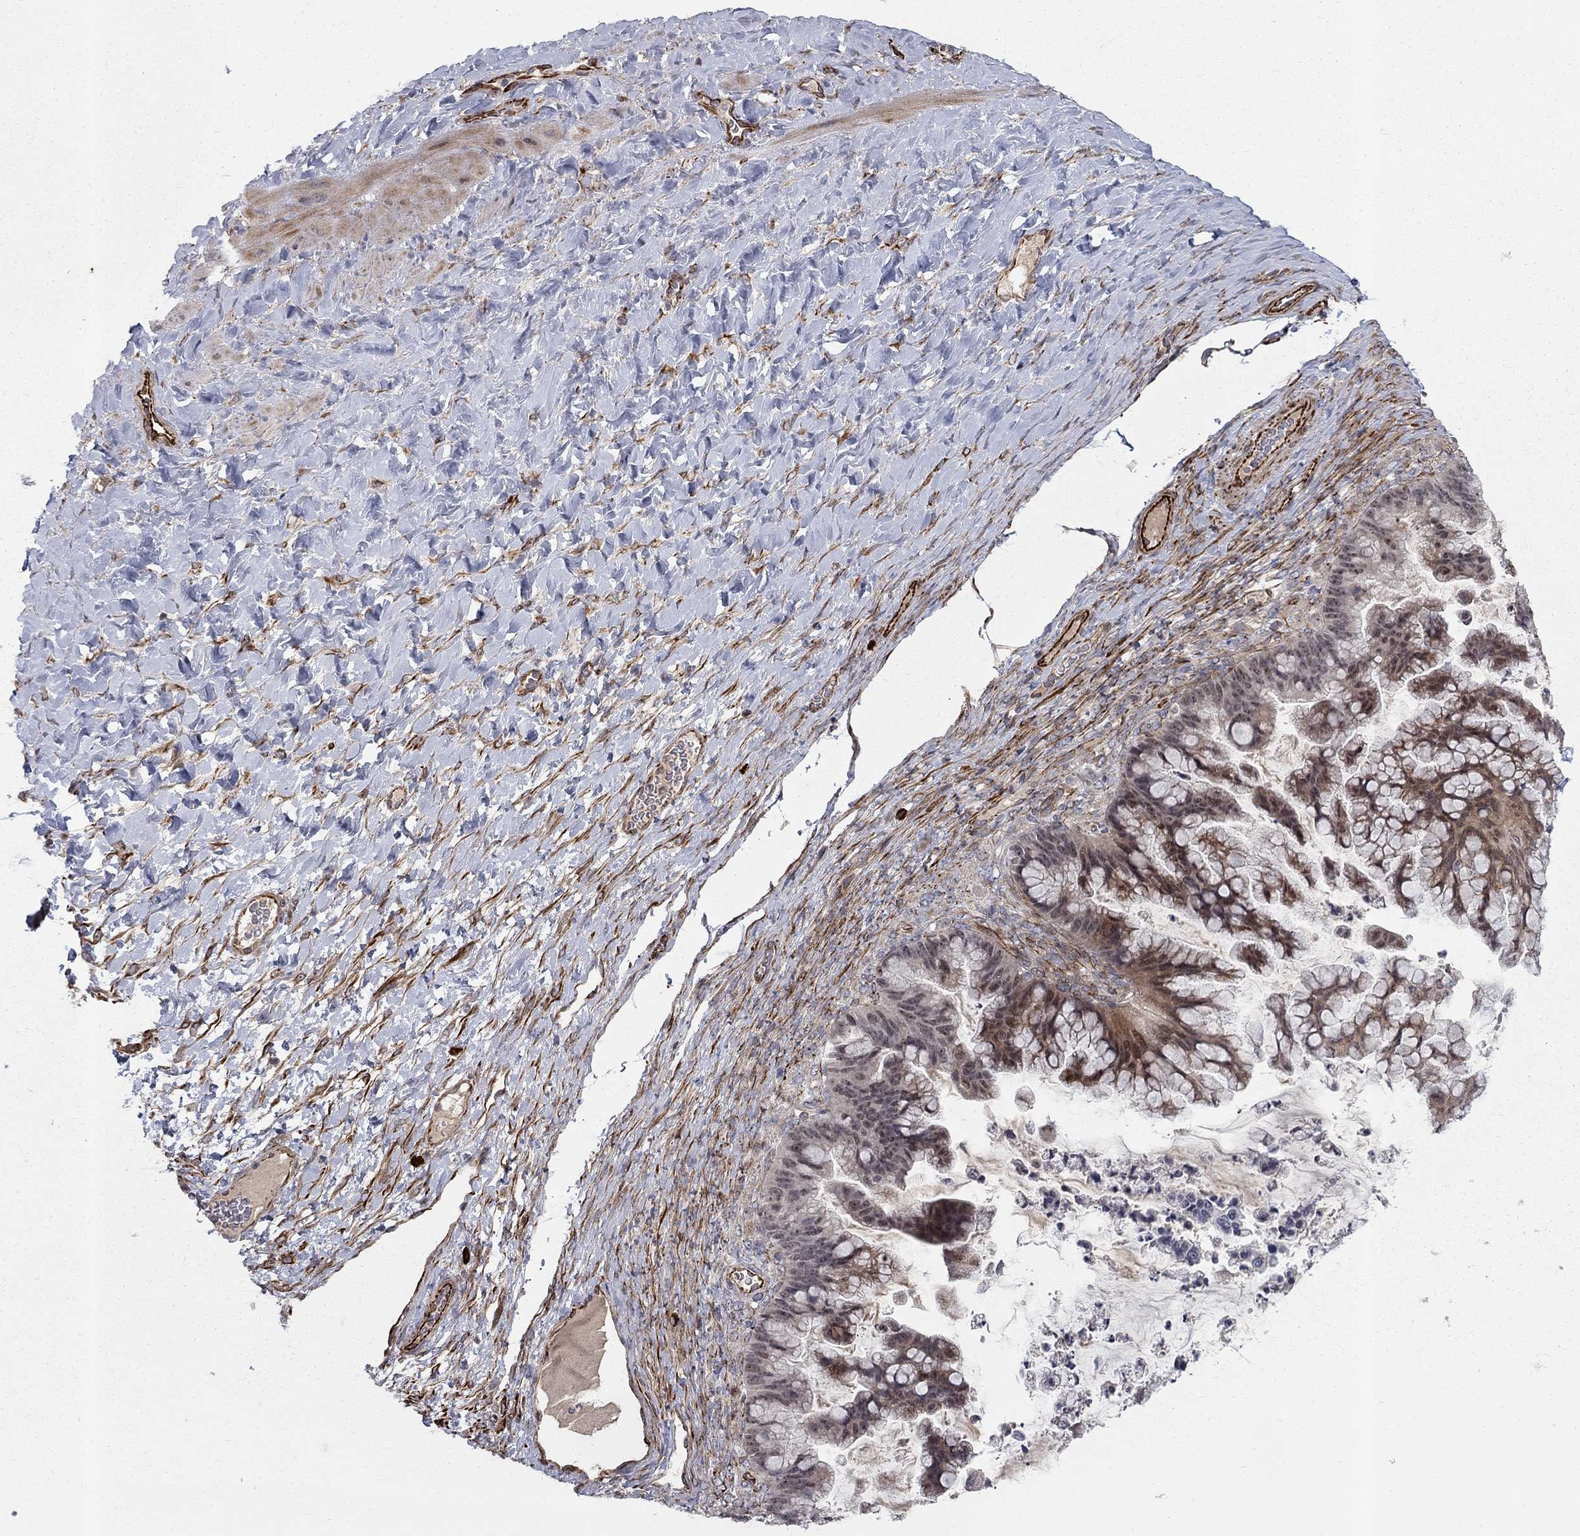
{"staining": {"intensity": "moderate", "quantity": "25%-75%", "location": "nuclear"}, "tissue": "ovarian cancer", "cell_type": "Tumor cells", "image_type": "cancer", "snomed": [{"axis": "morphology", "description": "Cystadenocarcinoma, mucinous, NOS"}, {"axis": "topography", "description": "Ovary"}], "caption": "DAB immunohistochemical staining of ovarian mucinous cystadenocarcinoma exhibits moderate nuclear protein staining in approximately 25%-75% of tumor cells. The protein is shown in brown color, while the nuclei are stained blue.", "gene": "MSRA", "patient": {"sex": "female", "age": 67}}